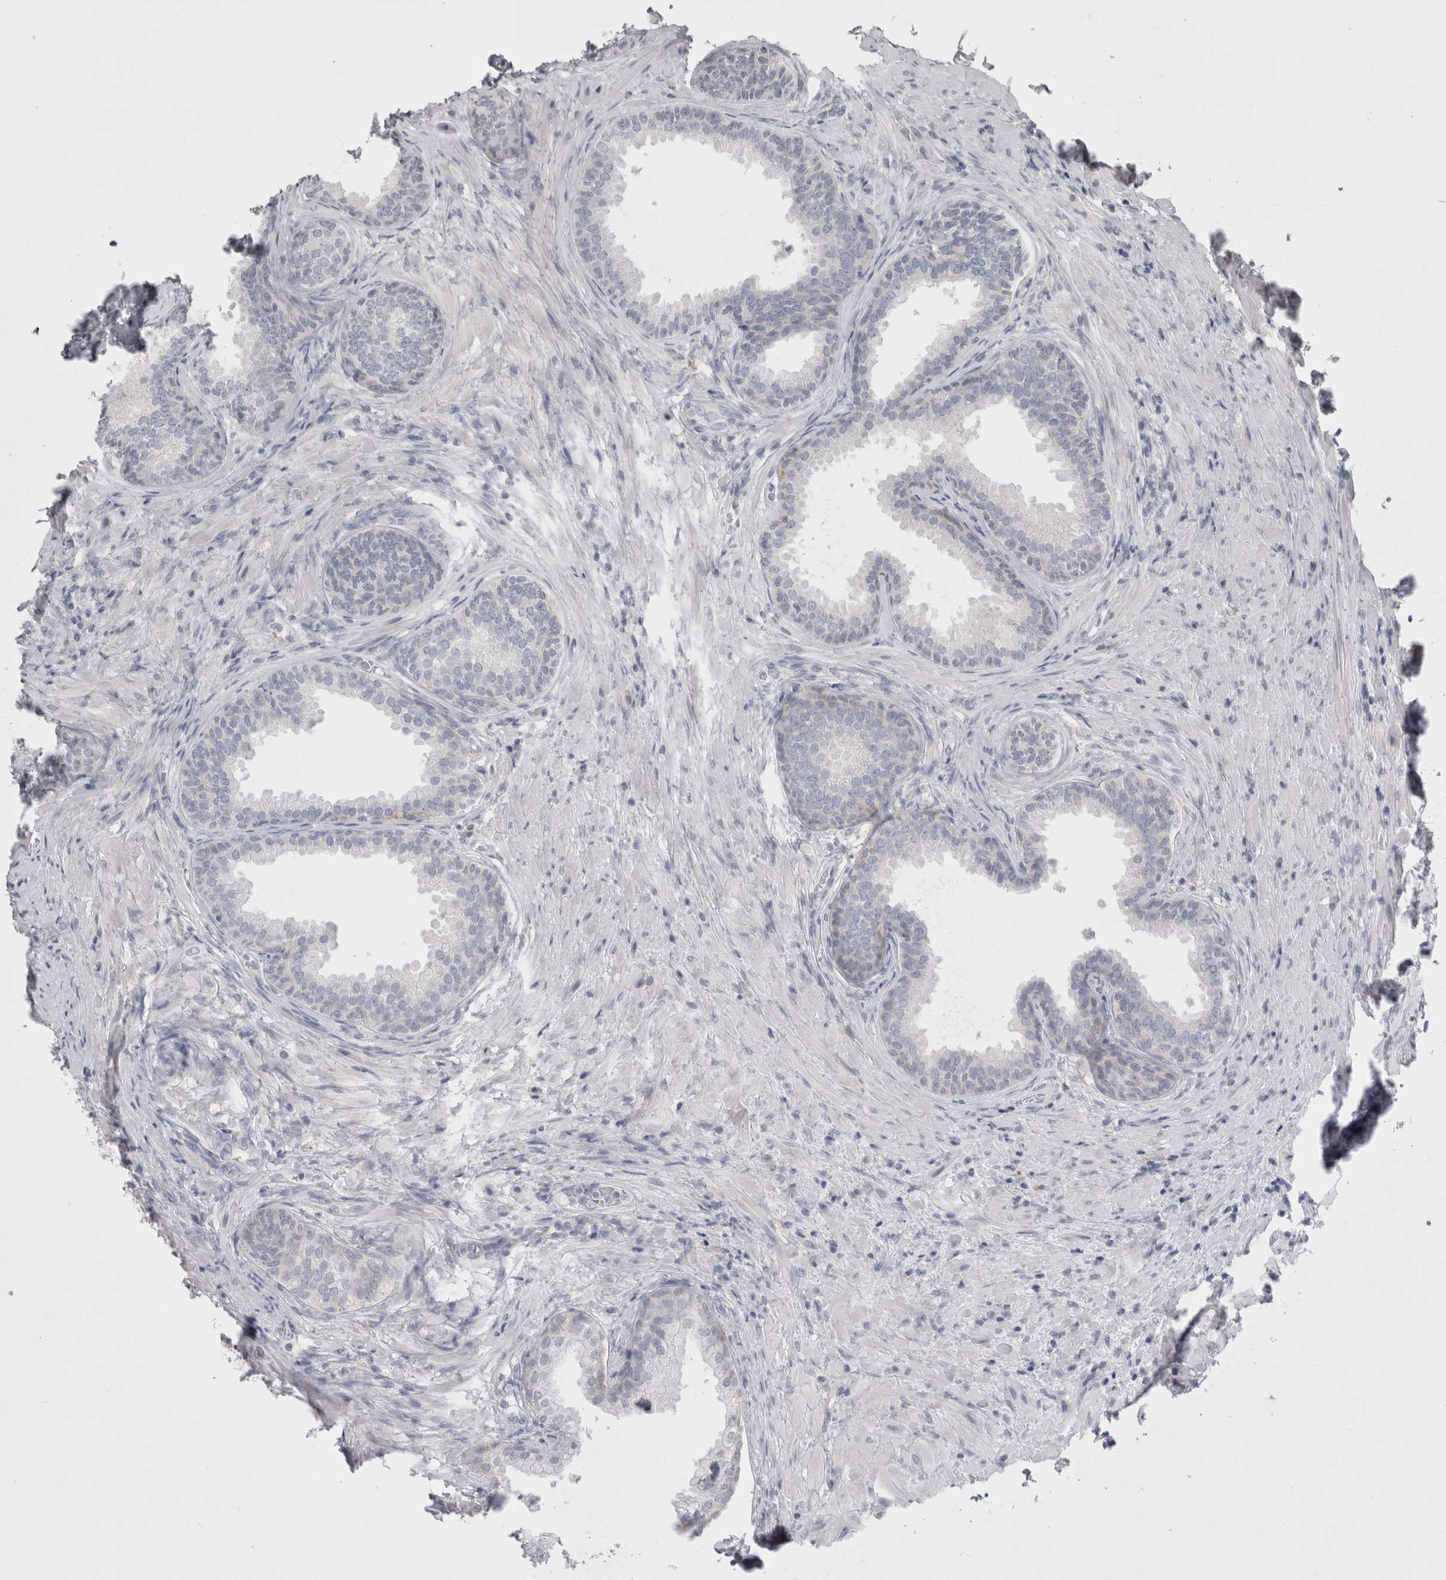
{"staining": {"intensity": "negative", "quantity": "none", "location": "none"}, "tissue": "prostate", "cell_type": "Glandular cells", "image_type": "normal", "snomed": [{"axis": "morphology", "description": "Normal tissue, NOS"}, {"axis": "topography", "description": "Prostate"}], "caption": "The immunohistochemistry histopathology image has no significant staining in glandular cells of prostate. (Immunohistochemistry, brightfield microscopy, high magnification).", "gene": "SUCNR1", "patient": {"sex": "male", "age": 76}}